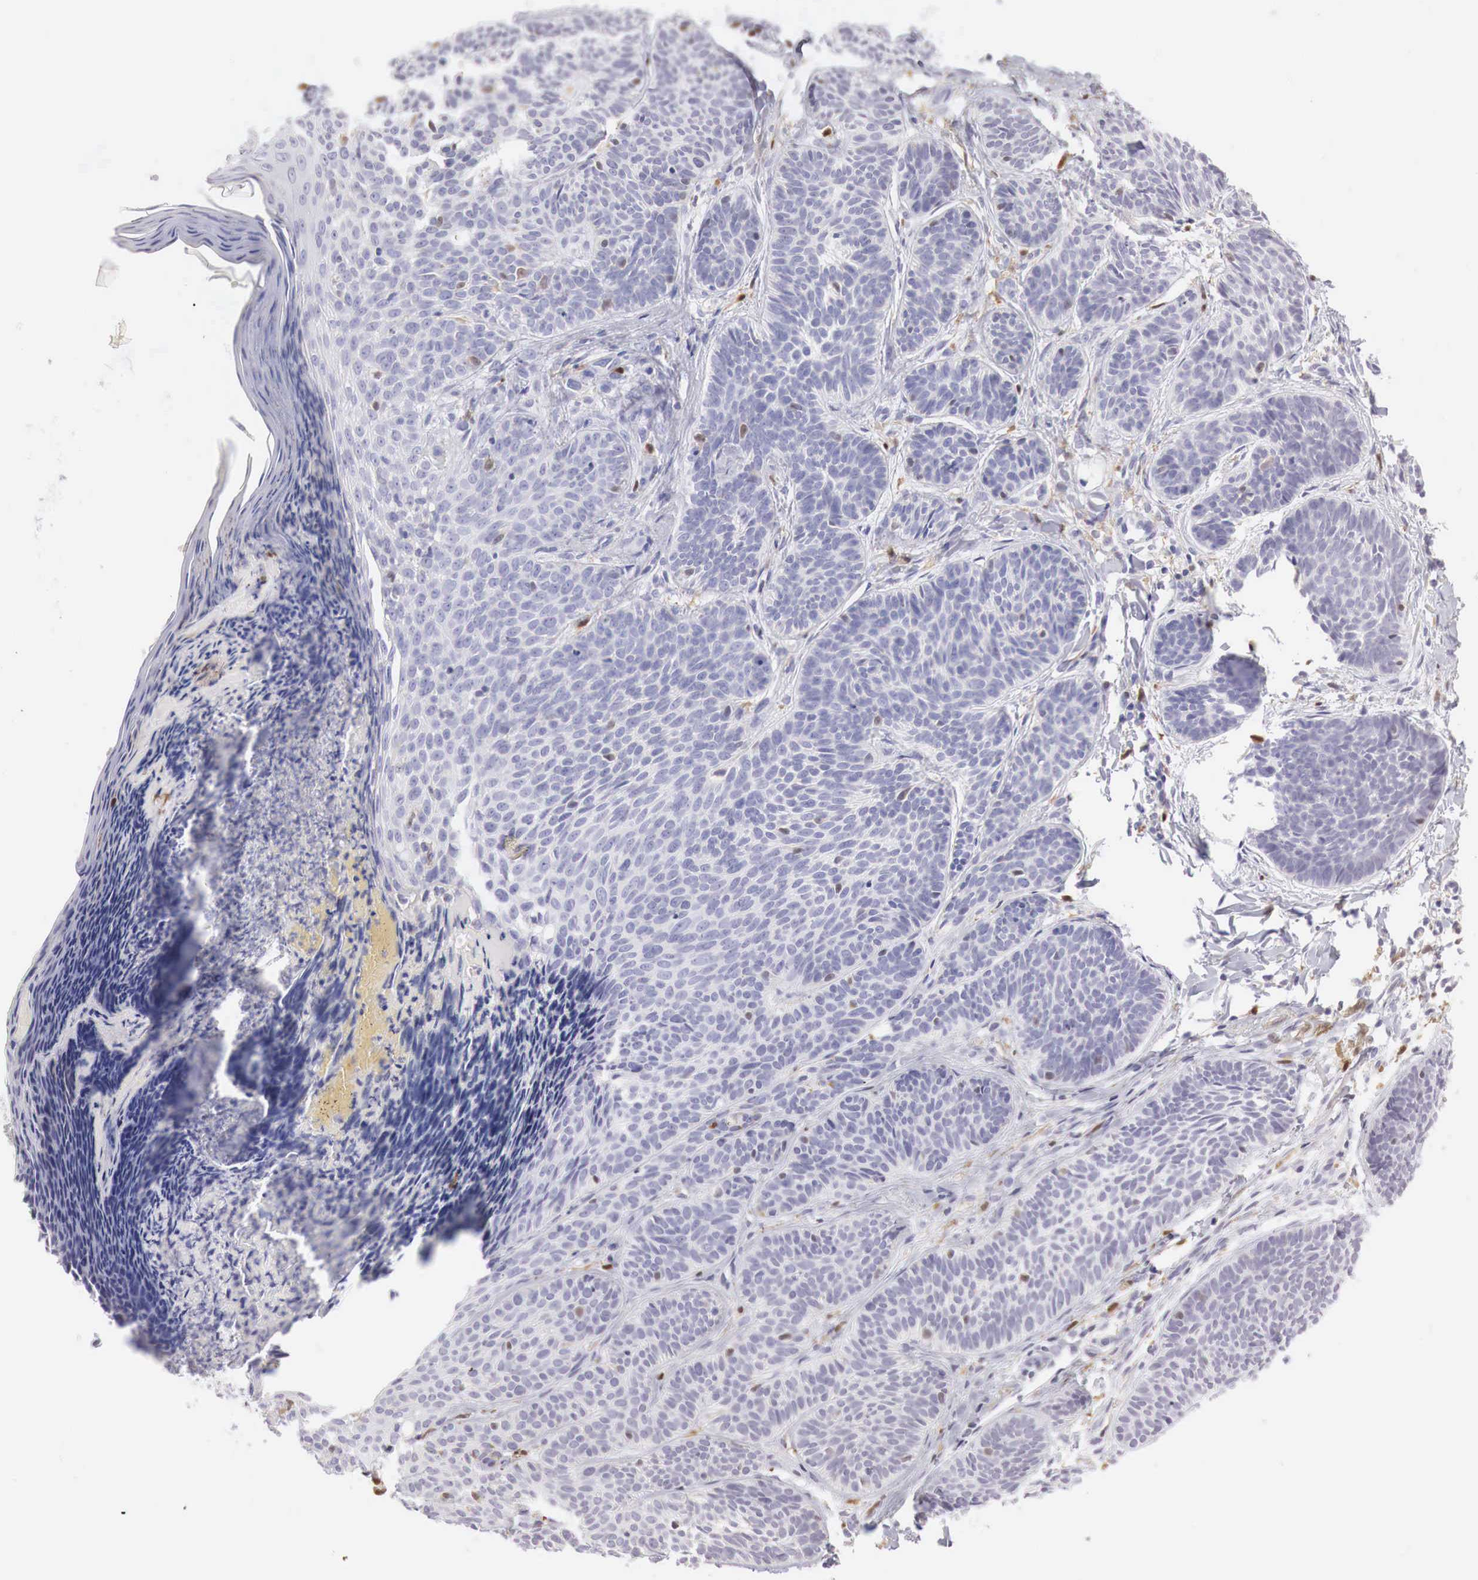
{"staining": {"intensity": "negative", "quantity": "none", "location": "none"}, "tissue": "skin cancer", "cell_type": "Tumor cells", "image_type": "cancer", "snomed": [{"axis": "morphology", "description": "Basal cell carcinoma"}, {"axis": "topography", "description": "Skin"}], "caption": "Tumor cells are negative for brown protein staining in basal cell carcinoma (skin).", "gene": "RENBP", "patient": {"sex": "female", "age": 62}}